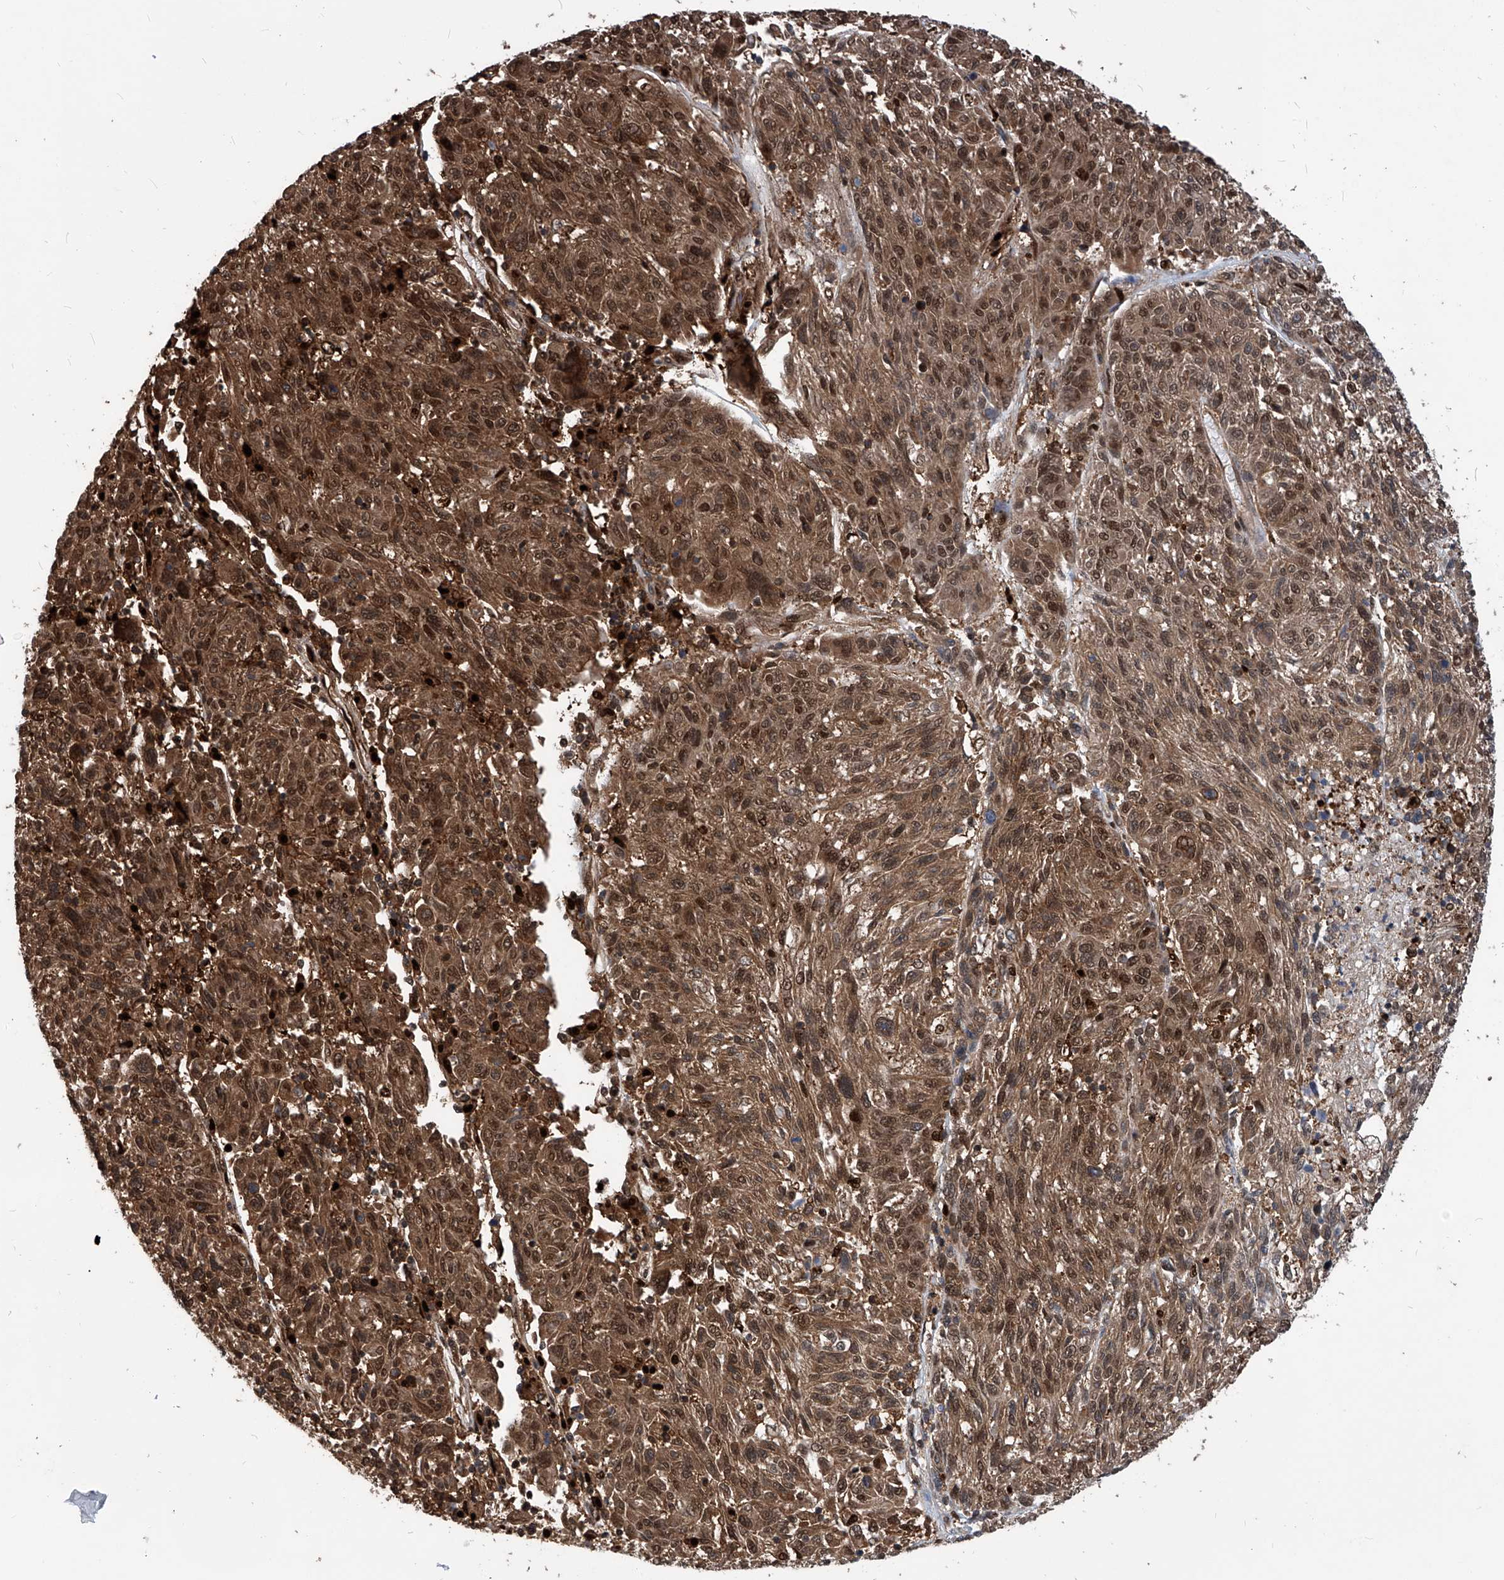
{"staining": {"intensity": "moderate", "quantity": ">75%", "location": "cytoplasmic/membranous,nuclear"}, "tissue": "melanoma", "cell_type": "Tumor cells", "image_type": "cancer", "snomed": [{"axis": "morphology", "description": "Malignant melanoma, NOS"}, {"axis": "topography", "description": "Skin"}], "caption": "The micrograph shows immunohistochemical staining of malignant melanoma. There is moderate cytoplasmic/membranous and nuclear expression is seen in about >75% of tumor cells.", "gene": "PSMB1", "patient": {"sex": "male", "age": 53}}